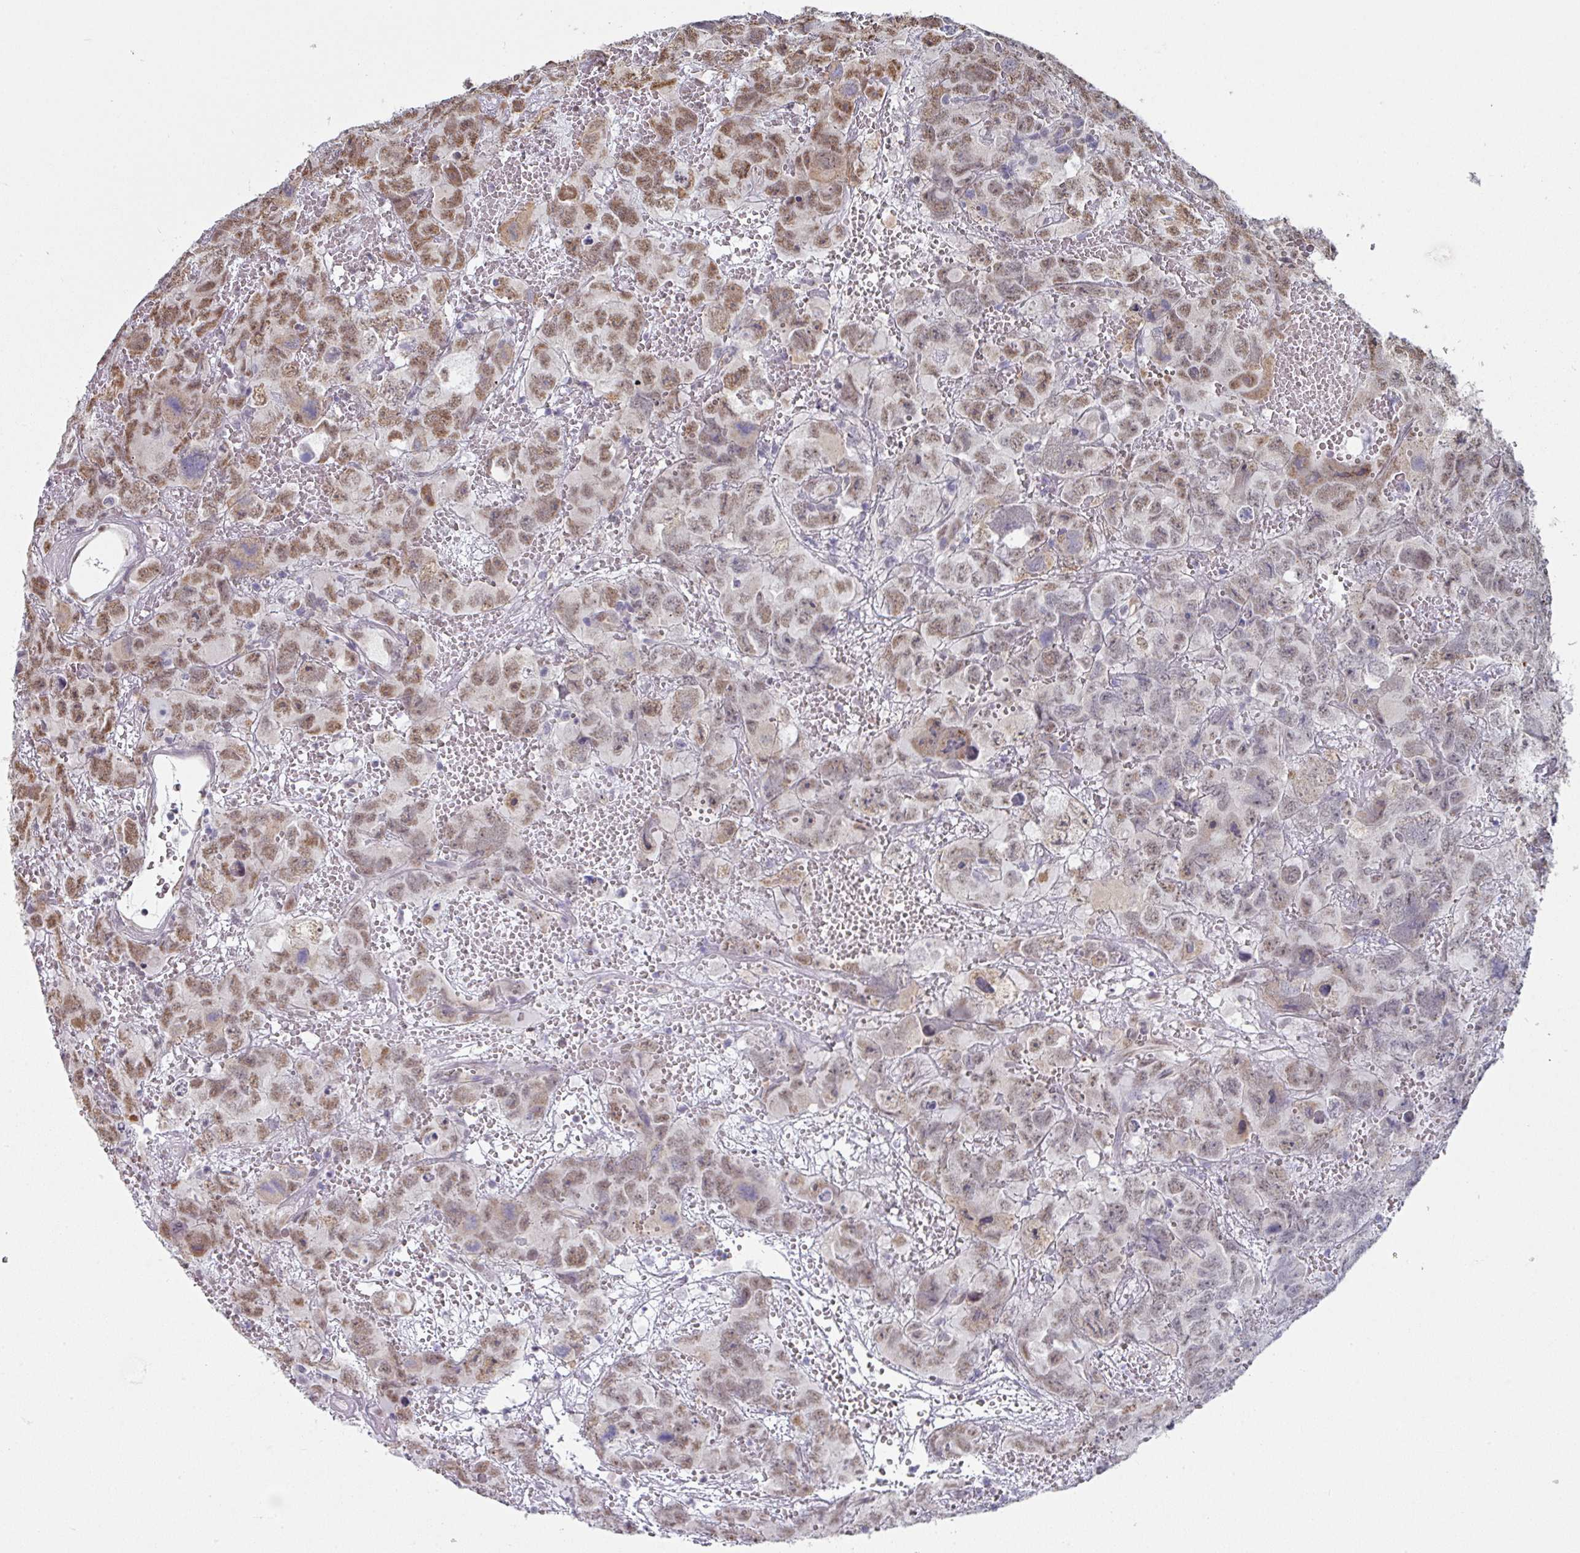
{"staining": {"intensity": "moderate", "quantity": ">75%", "location": "nuclear"}, "tissue": "testis cancer", "cell_type": "Tumor cells", "image_type": "cancer", "snomed": [{"axis": "morphology", "description": "Carcinoma, Embryonal, NOS"}, {"axis": "topography", "description": "Testis"}], "caption": "An IHC photomicrograph of tumor tissue is shown. Protein staining in brown highlights moderate nuclear positivity in testis embryonal carcinoma within tumor cells. (DAB (3,3'-diaminobenzidine) IHC, brown staining for protein, blue staining for nuclei).", "gene": "TMED5", "patient": {"sex": "male", "age": 45}}